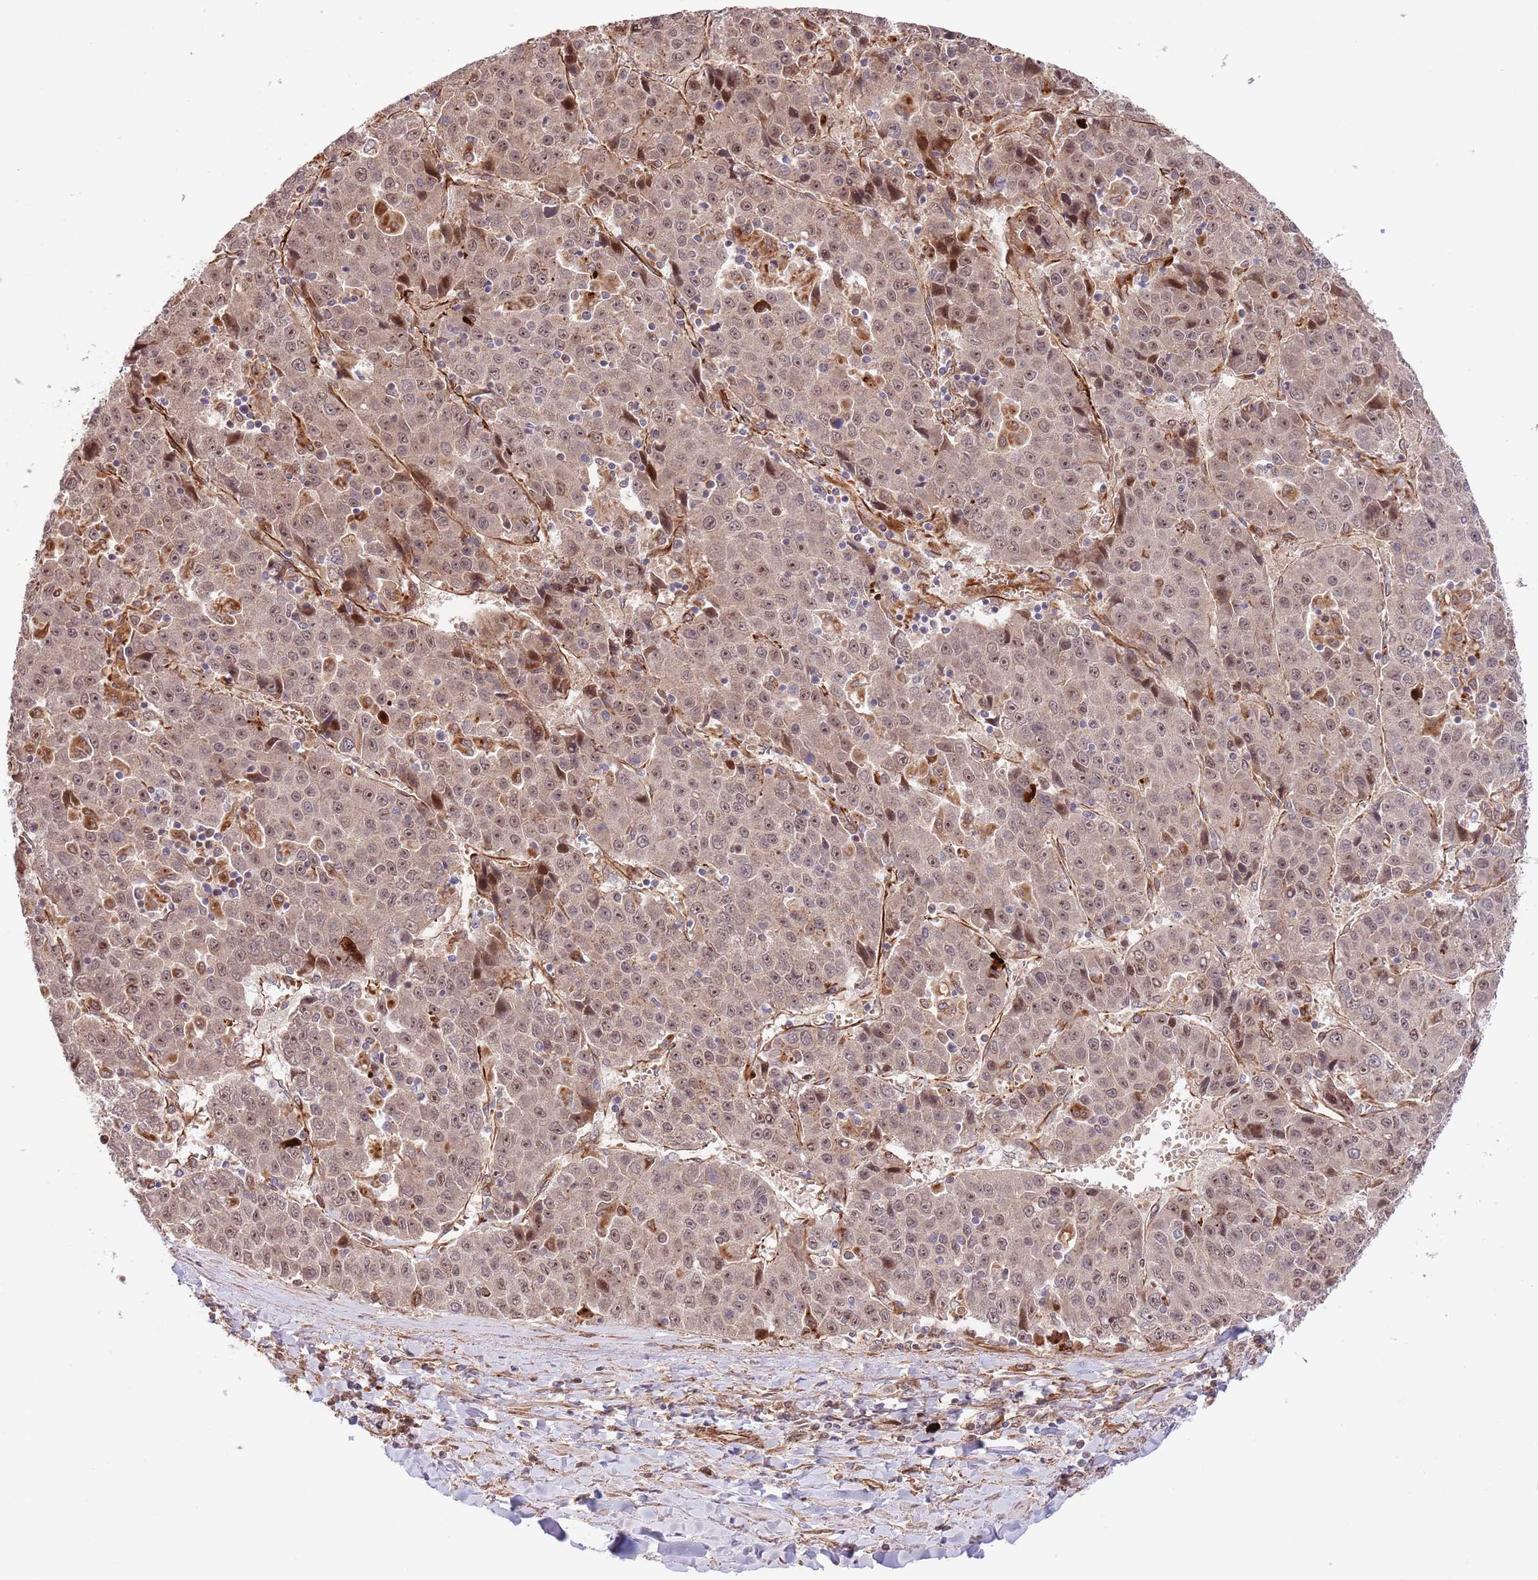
{"staining": {"intensity": "weak", "quantity": ">75%", "location": "nuclear"}, "tissue": "liver cancer", "cell_type": "Tumor cells", "image_type": "cancer", "snomed": [{"axis": "morphology", "description": "Carcinoma, Hepatocellular, NOS"}, {"axis": "topography", "description": "Liver"}], "caption": "Liver cancer (hepatocellular carcinoma) stained with a brown dye displays weak nuclear positive staining in about >75% of tumor cells.", "gene": "NEK3", "patient": {"sex": "female", "age": 53}}